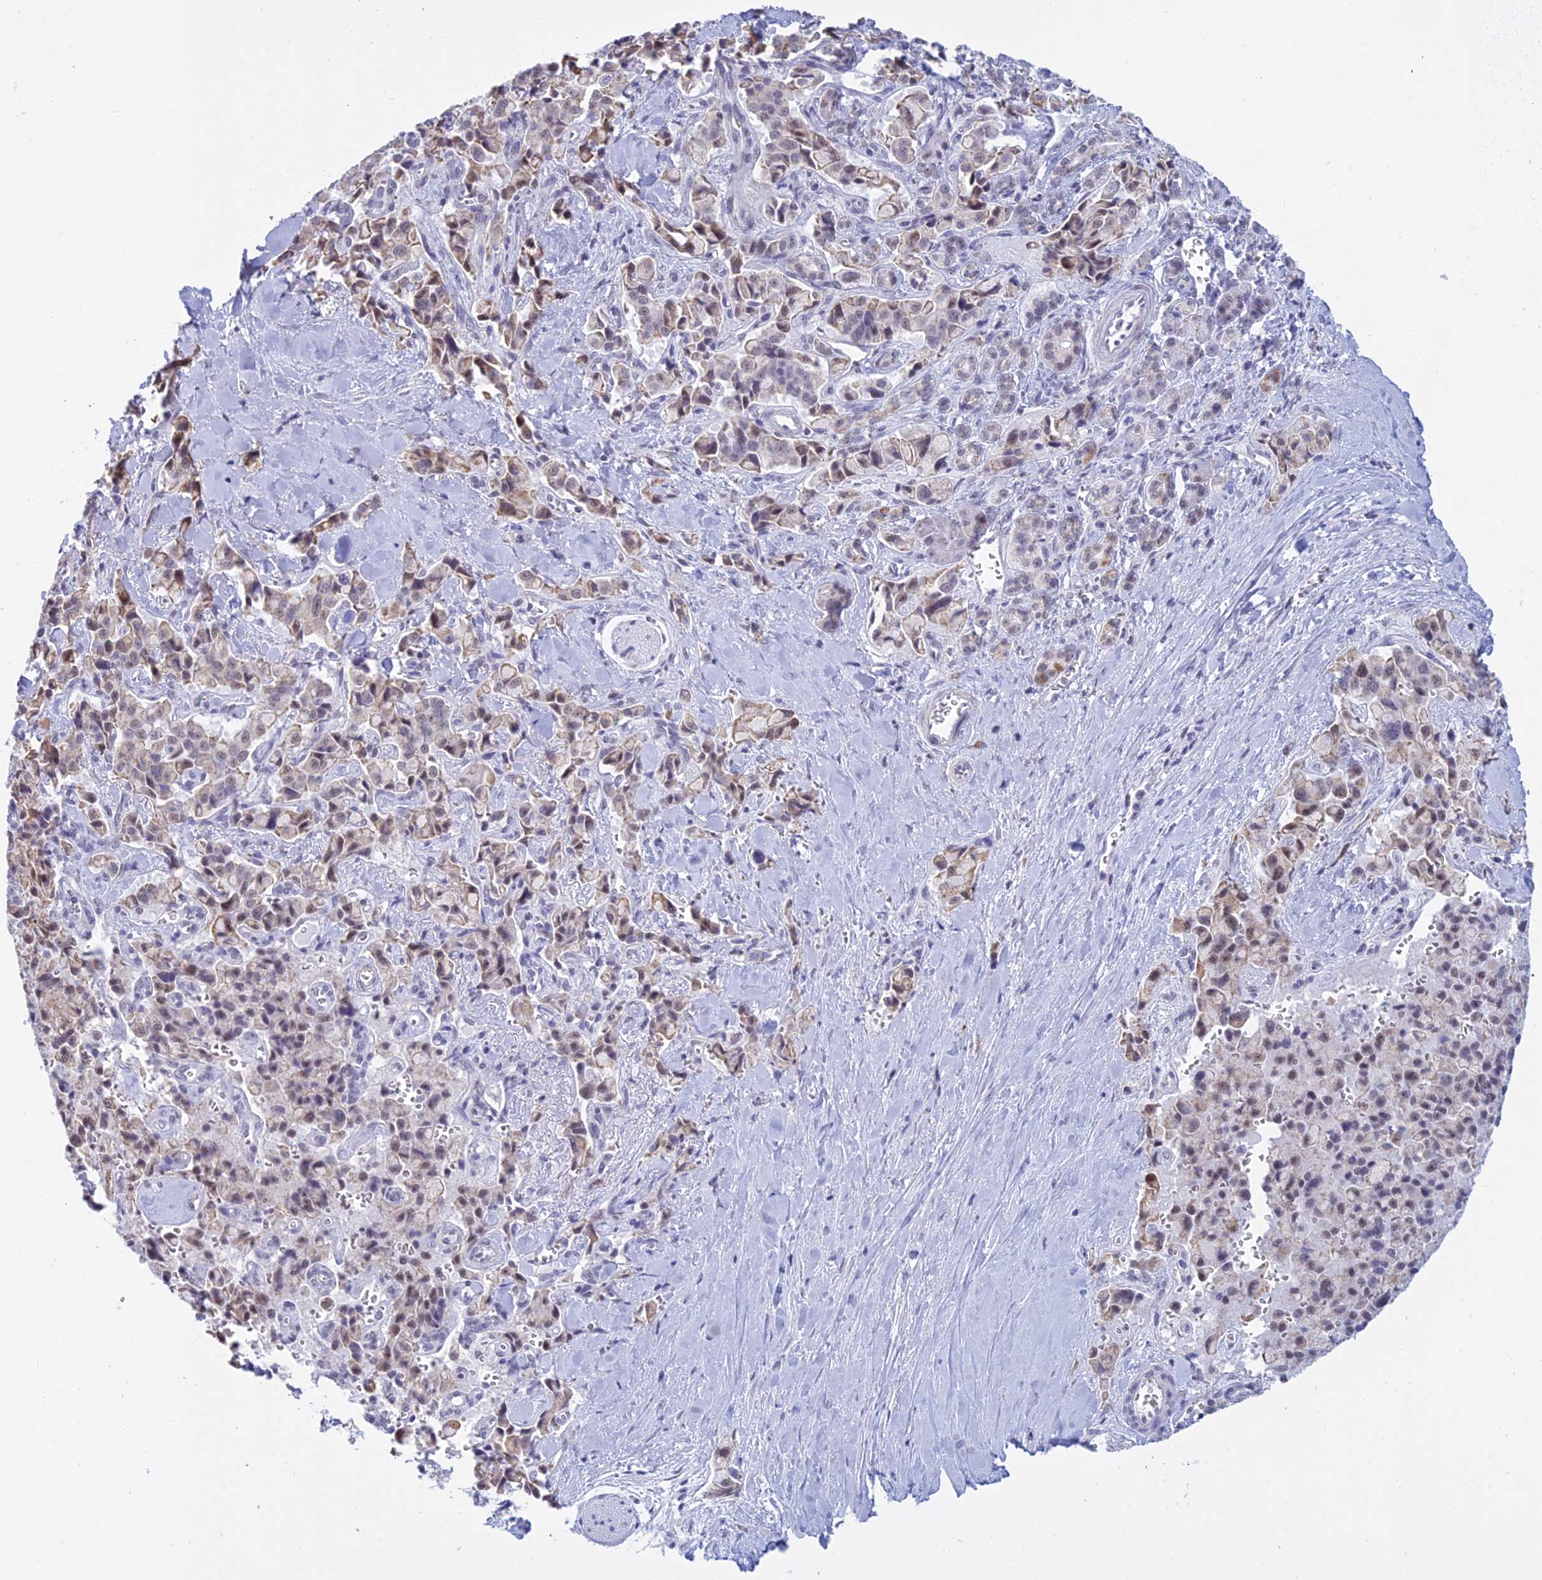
{"staining": {"intensity": "weak", "quantity": "25%-75%", "location": "nuclear"}, "tissue": "pancreatic cancer", "cell_type": "Tumor cells", "image_type": "cancer", "snomed": [{"axis": "morphology", "description": "Adenocarcinoma, NOS"}, {"axis": "topography", "description": "Pancreas"}], "caption": "Pancreatic adenocarcinoma stained with a protein marker demonstrates weak staining in tumor cells.", "gene": "KLF14", "patient": {"sex": "male", "age": 65}}